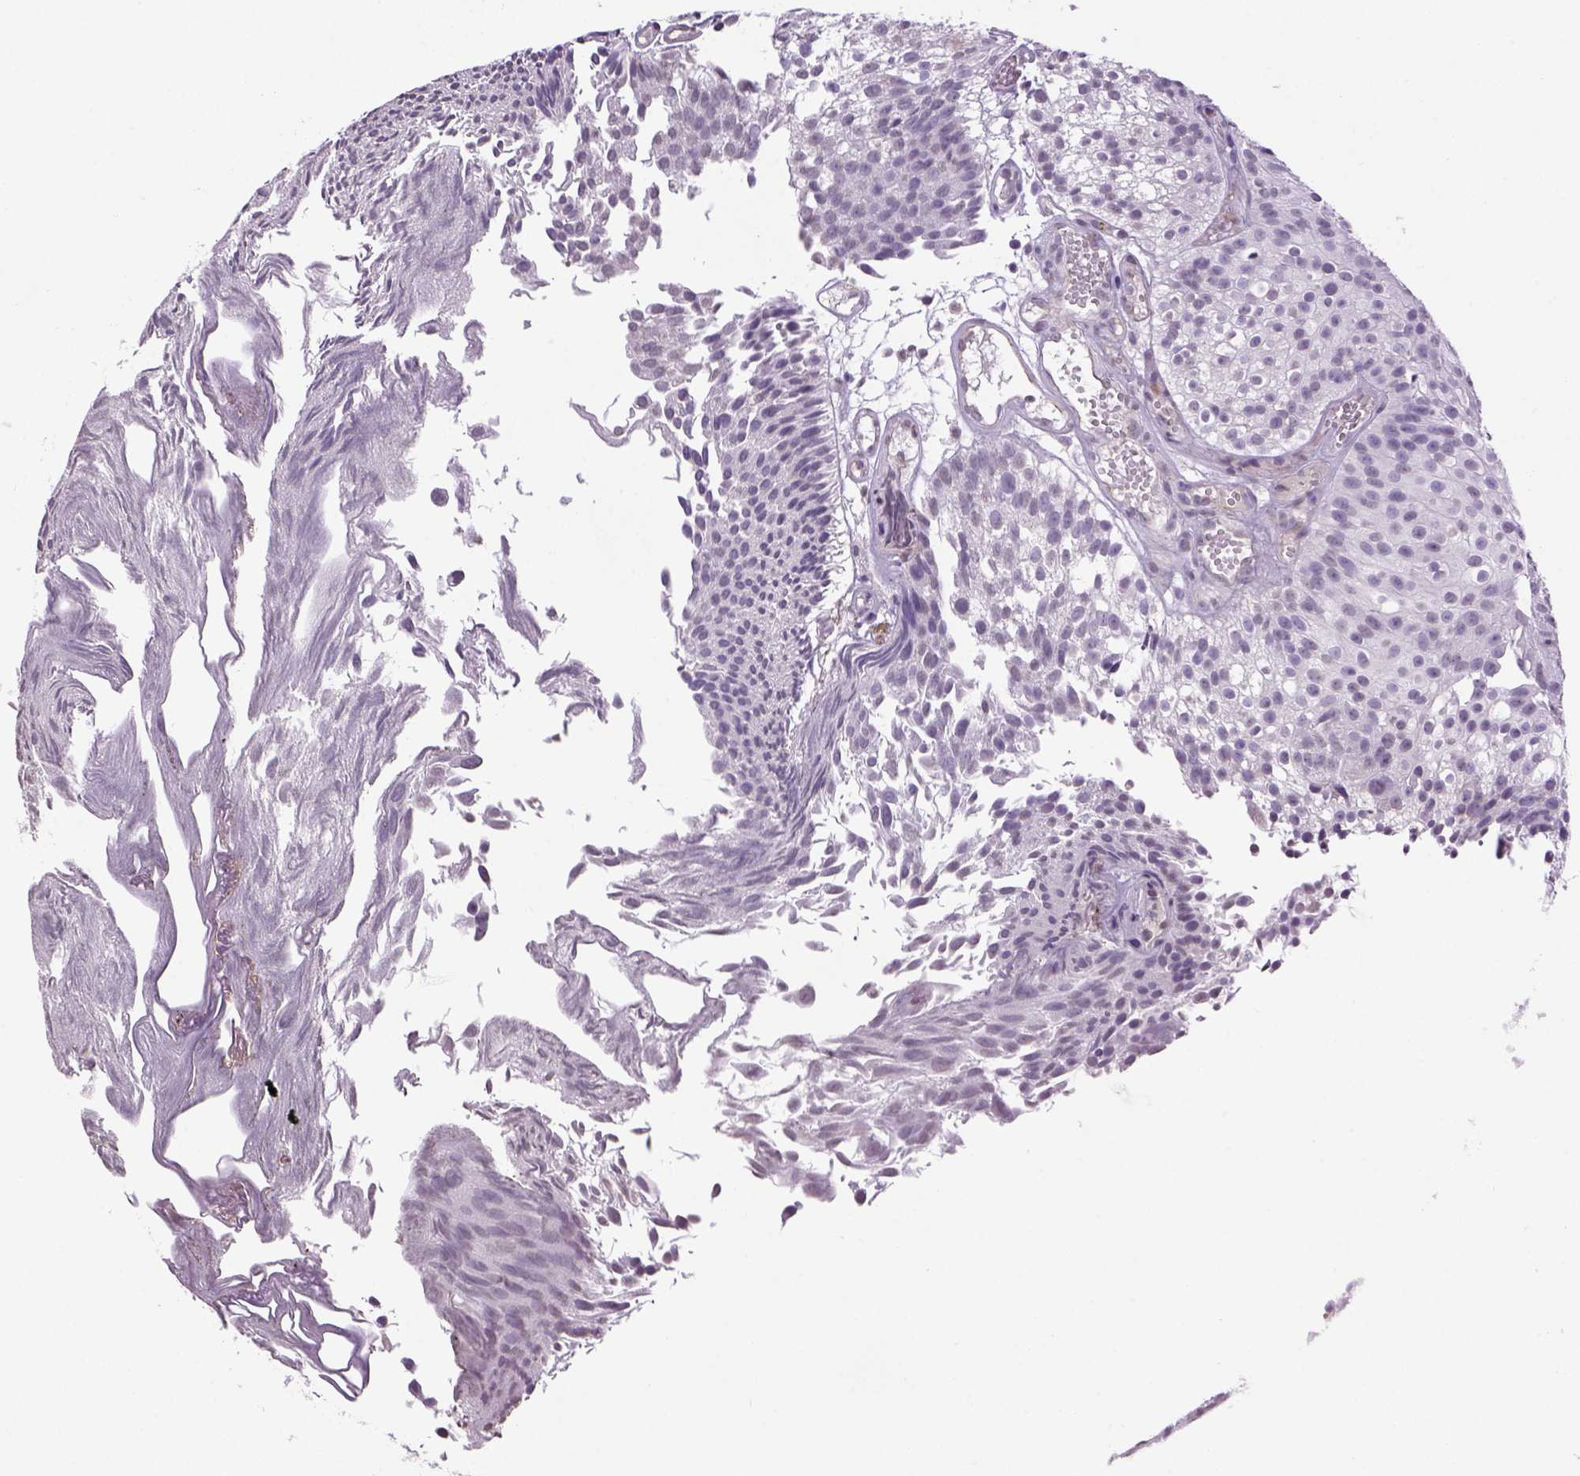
{"staining": {"intensity": "negative", "quantity": "none", "location": "none"}, "tissue": "urothelial cancer", "cell_type": "Tumor cells", "image_type": "cancer", "snomed": [{"axis": "morphology", "description": "Urothelial carcinoma, Low grade"}, {"axis": "topography", "description": "Urinary bladder"}], "caption": "There is no significant staining in tumor cells of urothelial cancer.", "gene": "PRRT1", "patient": {"sex": "male", "age": 70}}